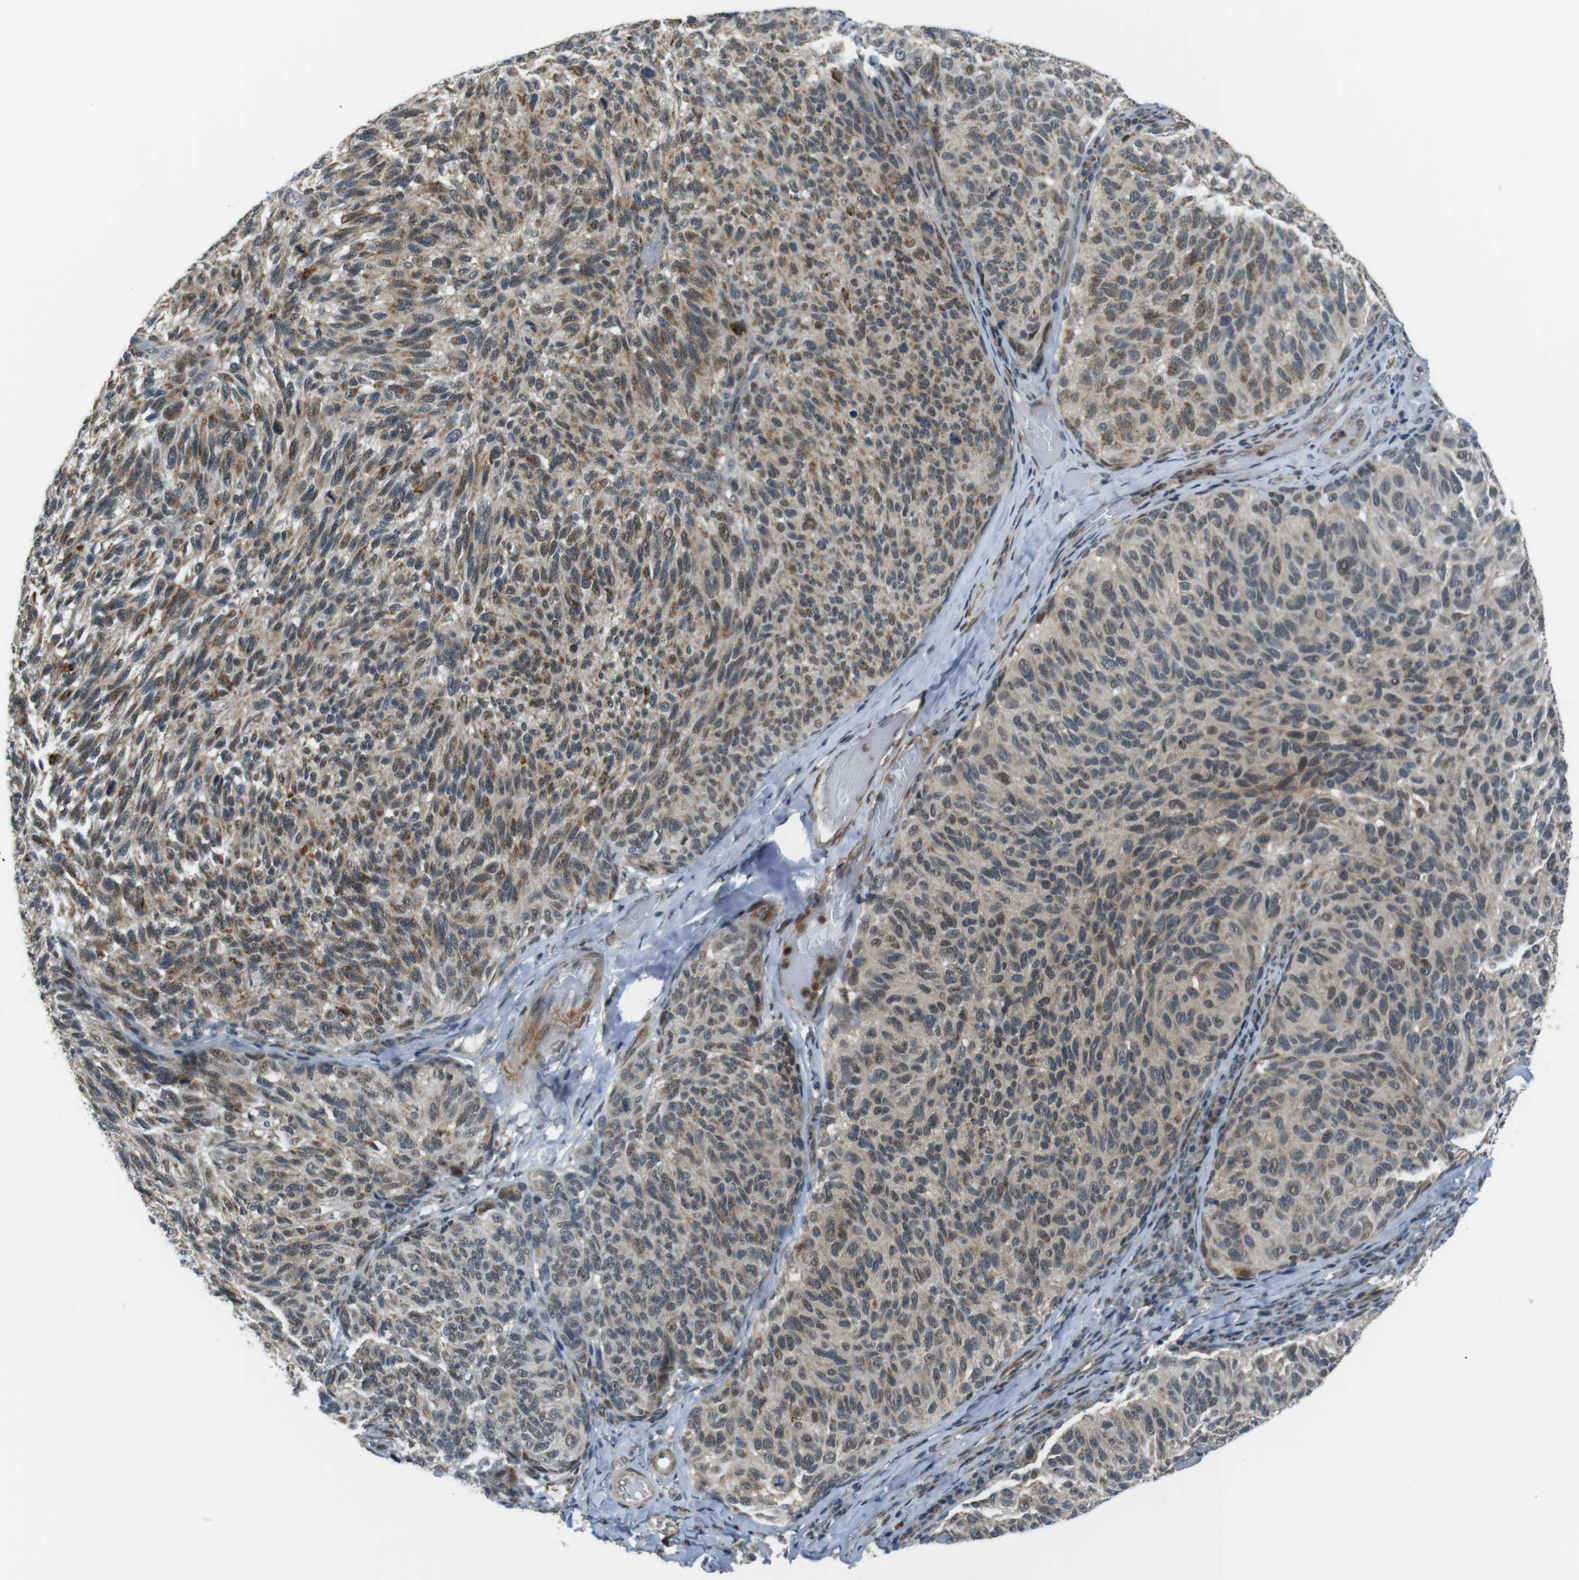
{"staining": {"intensity": "moderate", "quantity": "25%-75%", "location": "cytoplasmic/membranous,nuclear"}, "tissue": "melanoma", "cell_type": "Tumor cells", "image_type": "cancer", "snomed": [{"axis": "morphology", "description": "Malignant melanoma, NOS"}, {"axis": "topography", "description": "Skin"}], "caption": "Immunohistochemical staining of melanoma exhibits medium levels of moderate cytoplasmic/membranous and nuclear expression in about 25%-75% of tumor cells. The staining is performed using DAB (3,3'-diaminobenzidine) brown chromogen to label protein expression. The nuclei are counter-stained blue using hematoxylin.", "gene": "USP7", "patient": {"sex": "female", "age": 73}}